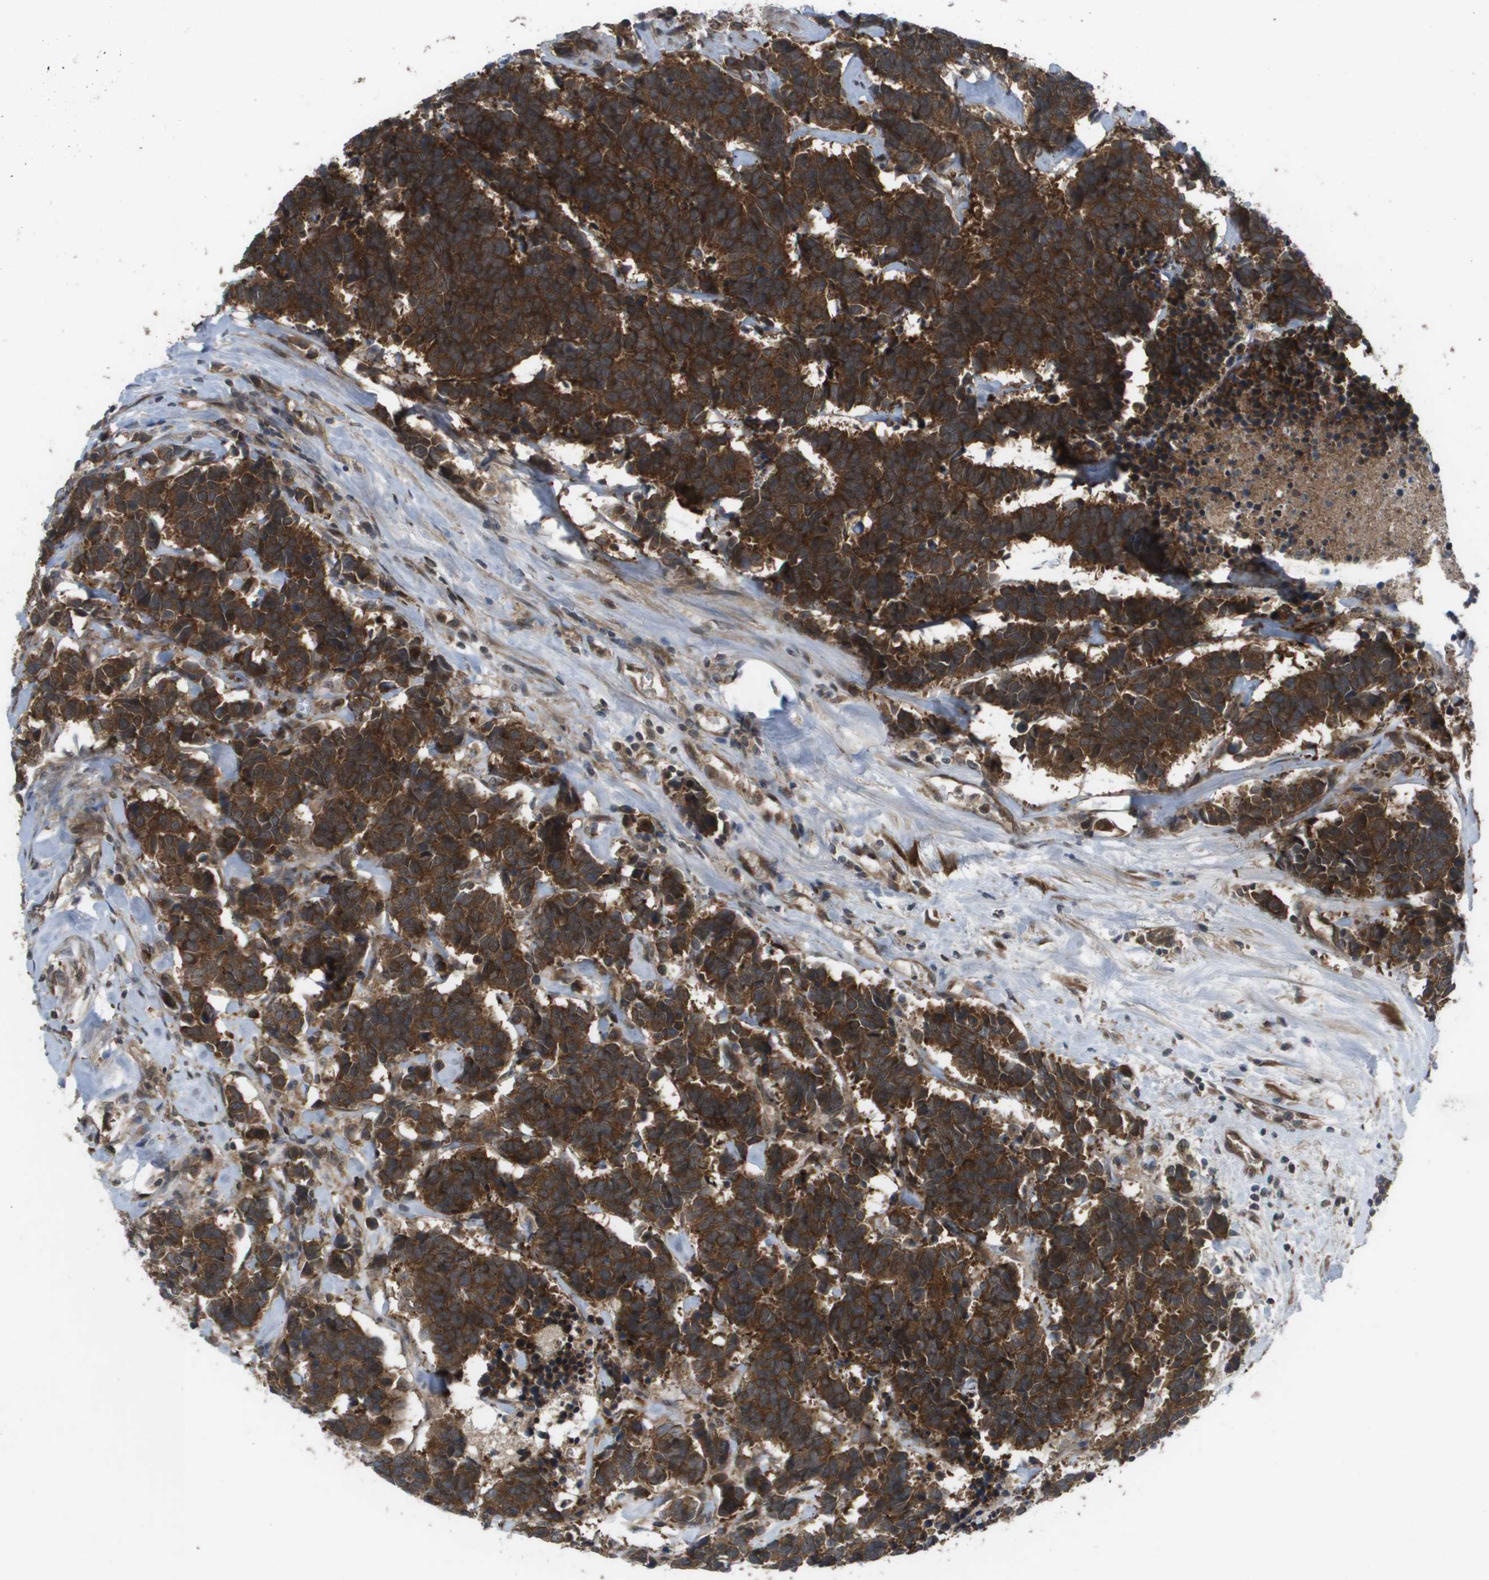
{"staining": {"intensity": "strong", "quantity": ">75%", "location": "cytoplasmic/membranous"}, "tissue": "carcinoid", "cell_type": "Tumor cells", "image_type": "cancer", "snomed": [{"axis": "morphology", "description": "Carcinoma, NOS"}, {"axis": "morphology", "description": "Carcinoid, malignant, NOS"}, {"axis": "topography", "description": "Urinary bladder"}], "caption": "A high amount of strong cytoplasmic/membranous positivity is seen in approximately >75% of tumor cells in carcinoid (malignant) tissue.", "gene": "CTPS2", "patient": {"sex": "male", "age": 57}}